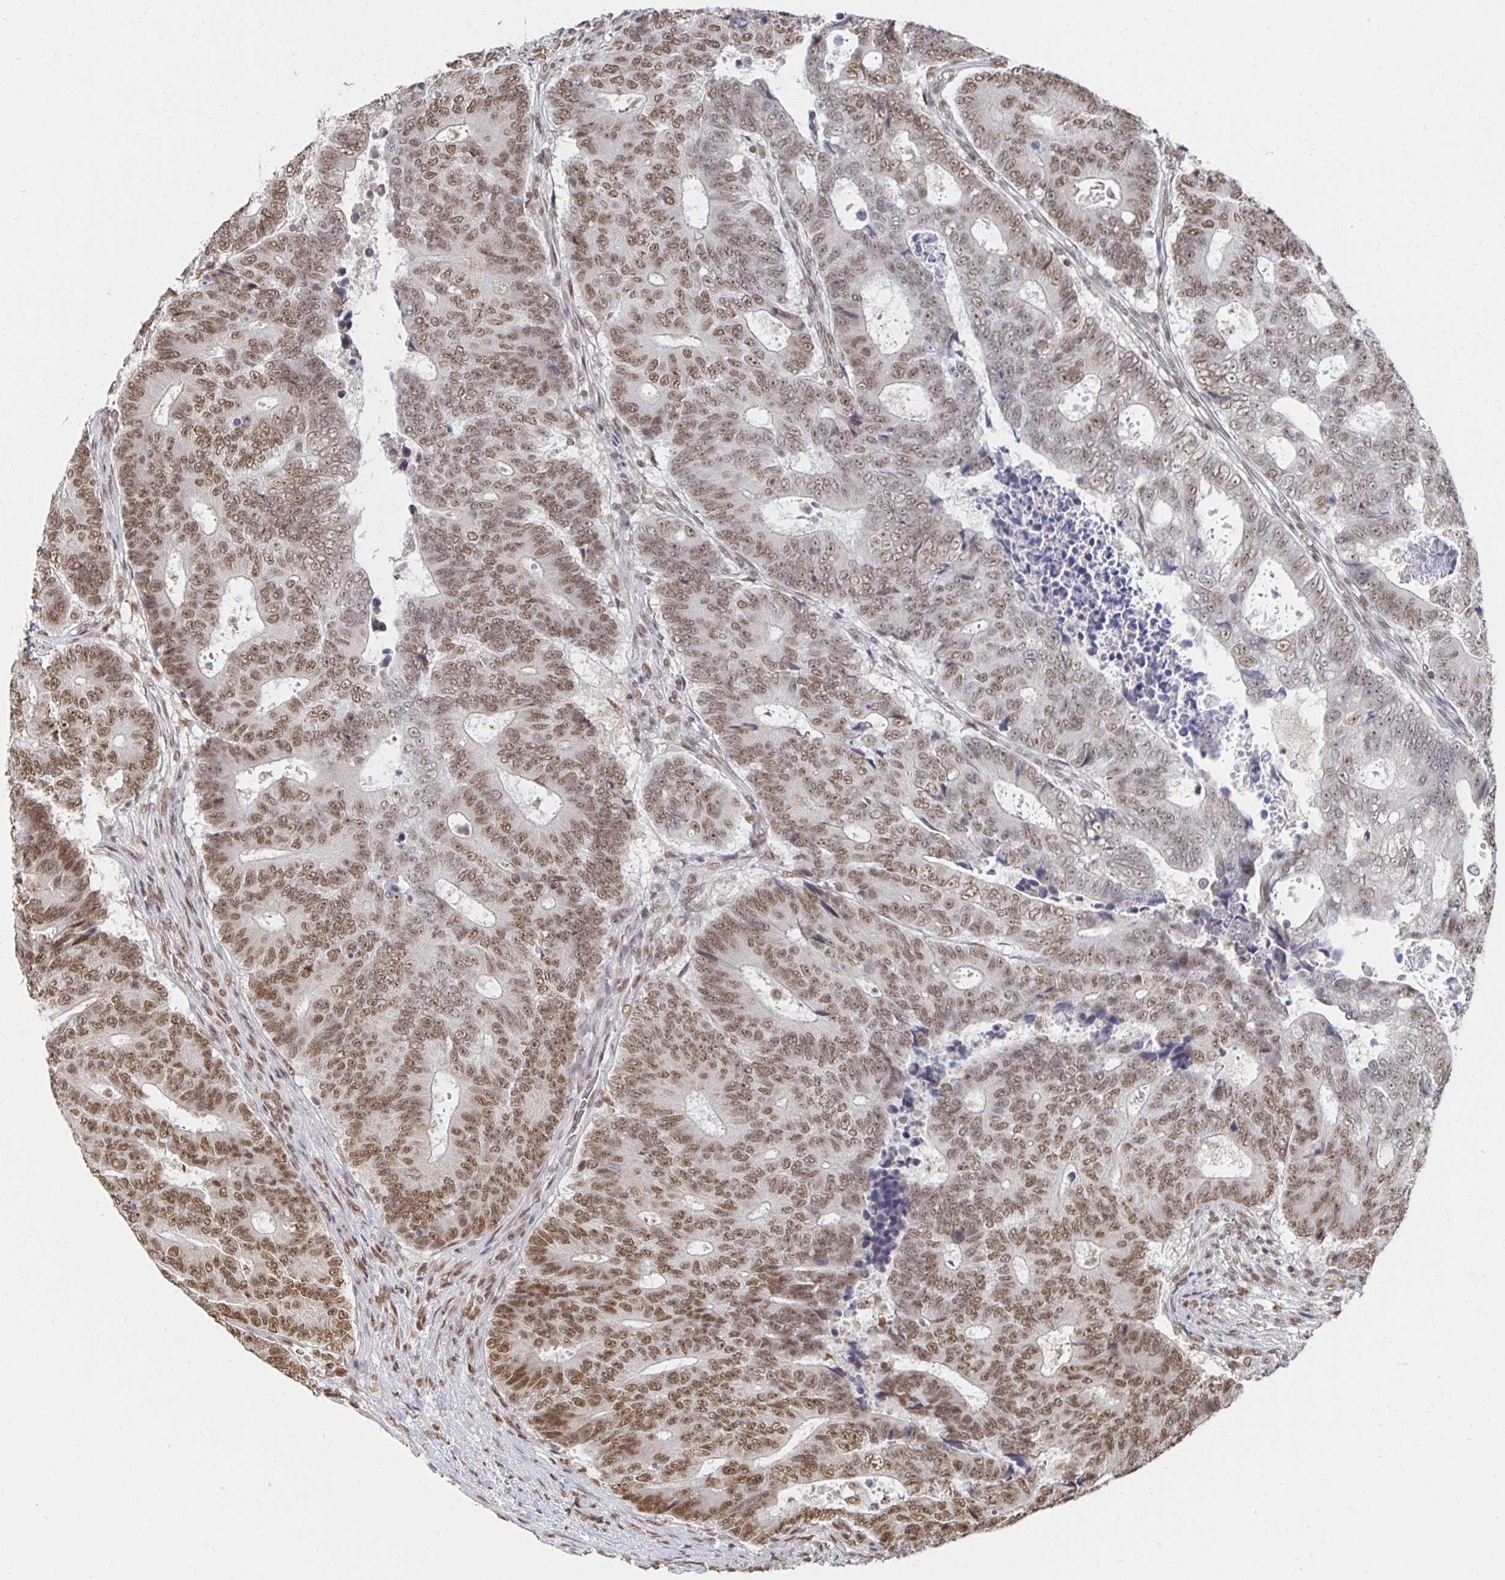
{"staining": {"intensity": "moderate", "quantity": ">75%", "location": "nuclear"}, "tissue": "colorectal cancer", "cell_type": "Tumor cells", "image_type": "cancer", "snomed": [{"axis": "morphology", "description": "Adenocarcinoma, NOS"}, {"axis": "topography", "description": "Colon"}], "caption": "A medium amount of moderate nuclear expression is seen in approximately >75% of tumor cells in colorectal adenocarcinoma tissue.", "gene": "GTF3C6", "patient": {"sex": "female", "age": 48}}